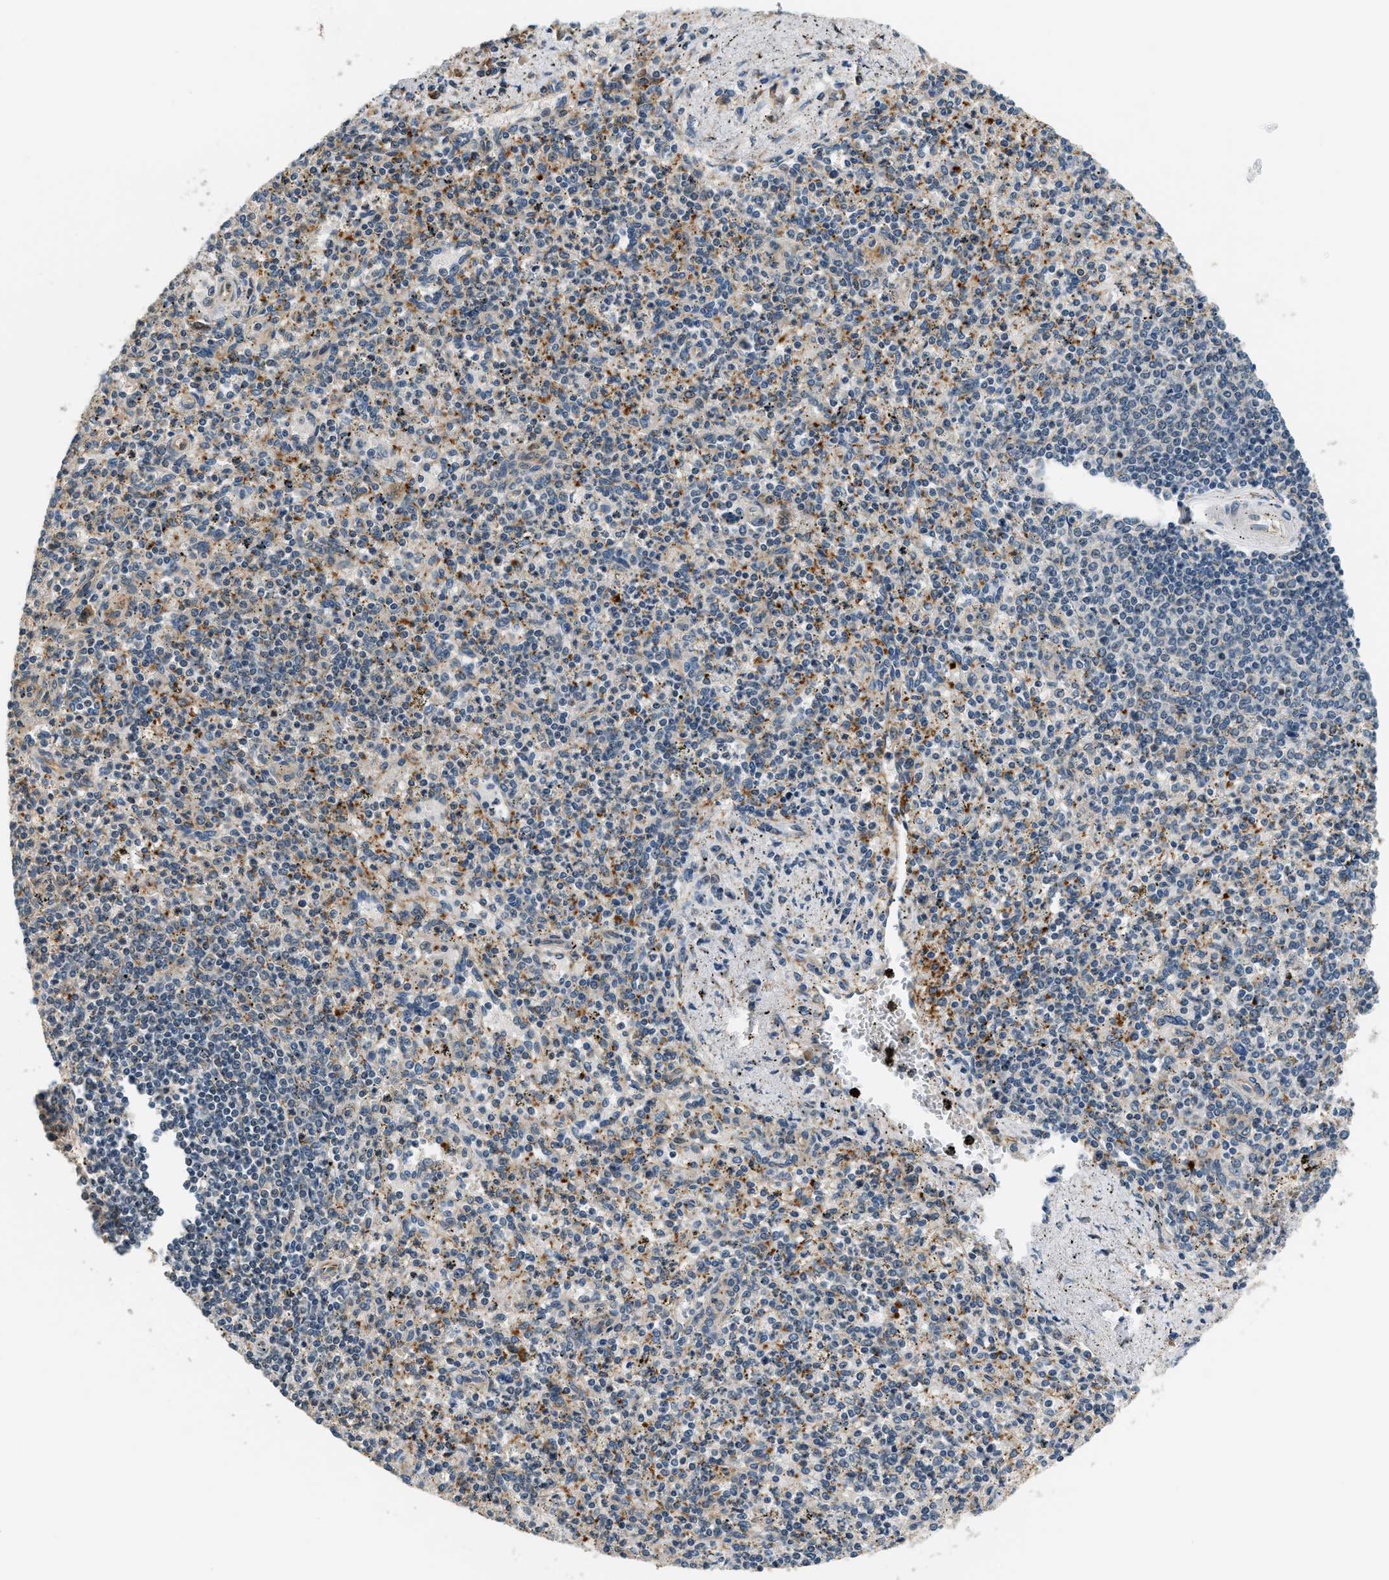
{"staining": {"intensity": "moderate", "quantity": "25%-75%", "location": "cytoplasmic/membranous"}, "tissue": "spleen", "cell_type": "Cells in red pulp", "image_type": "normal", "snomed": [{"axis": "morphology", "description": "Normal tissue, NOS"}, {"axis": "topography", "description": "Spleen"}], "caption": "A high-resolution photomicrograph shows IHC staining of normal spleen, which demonstrates moderate cytoplasmic/membranous positivity in about 25%-75% of cells in red pulp.", "gene": "ALOX12", "patient": {"sex": "male", "age": 72}}